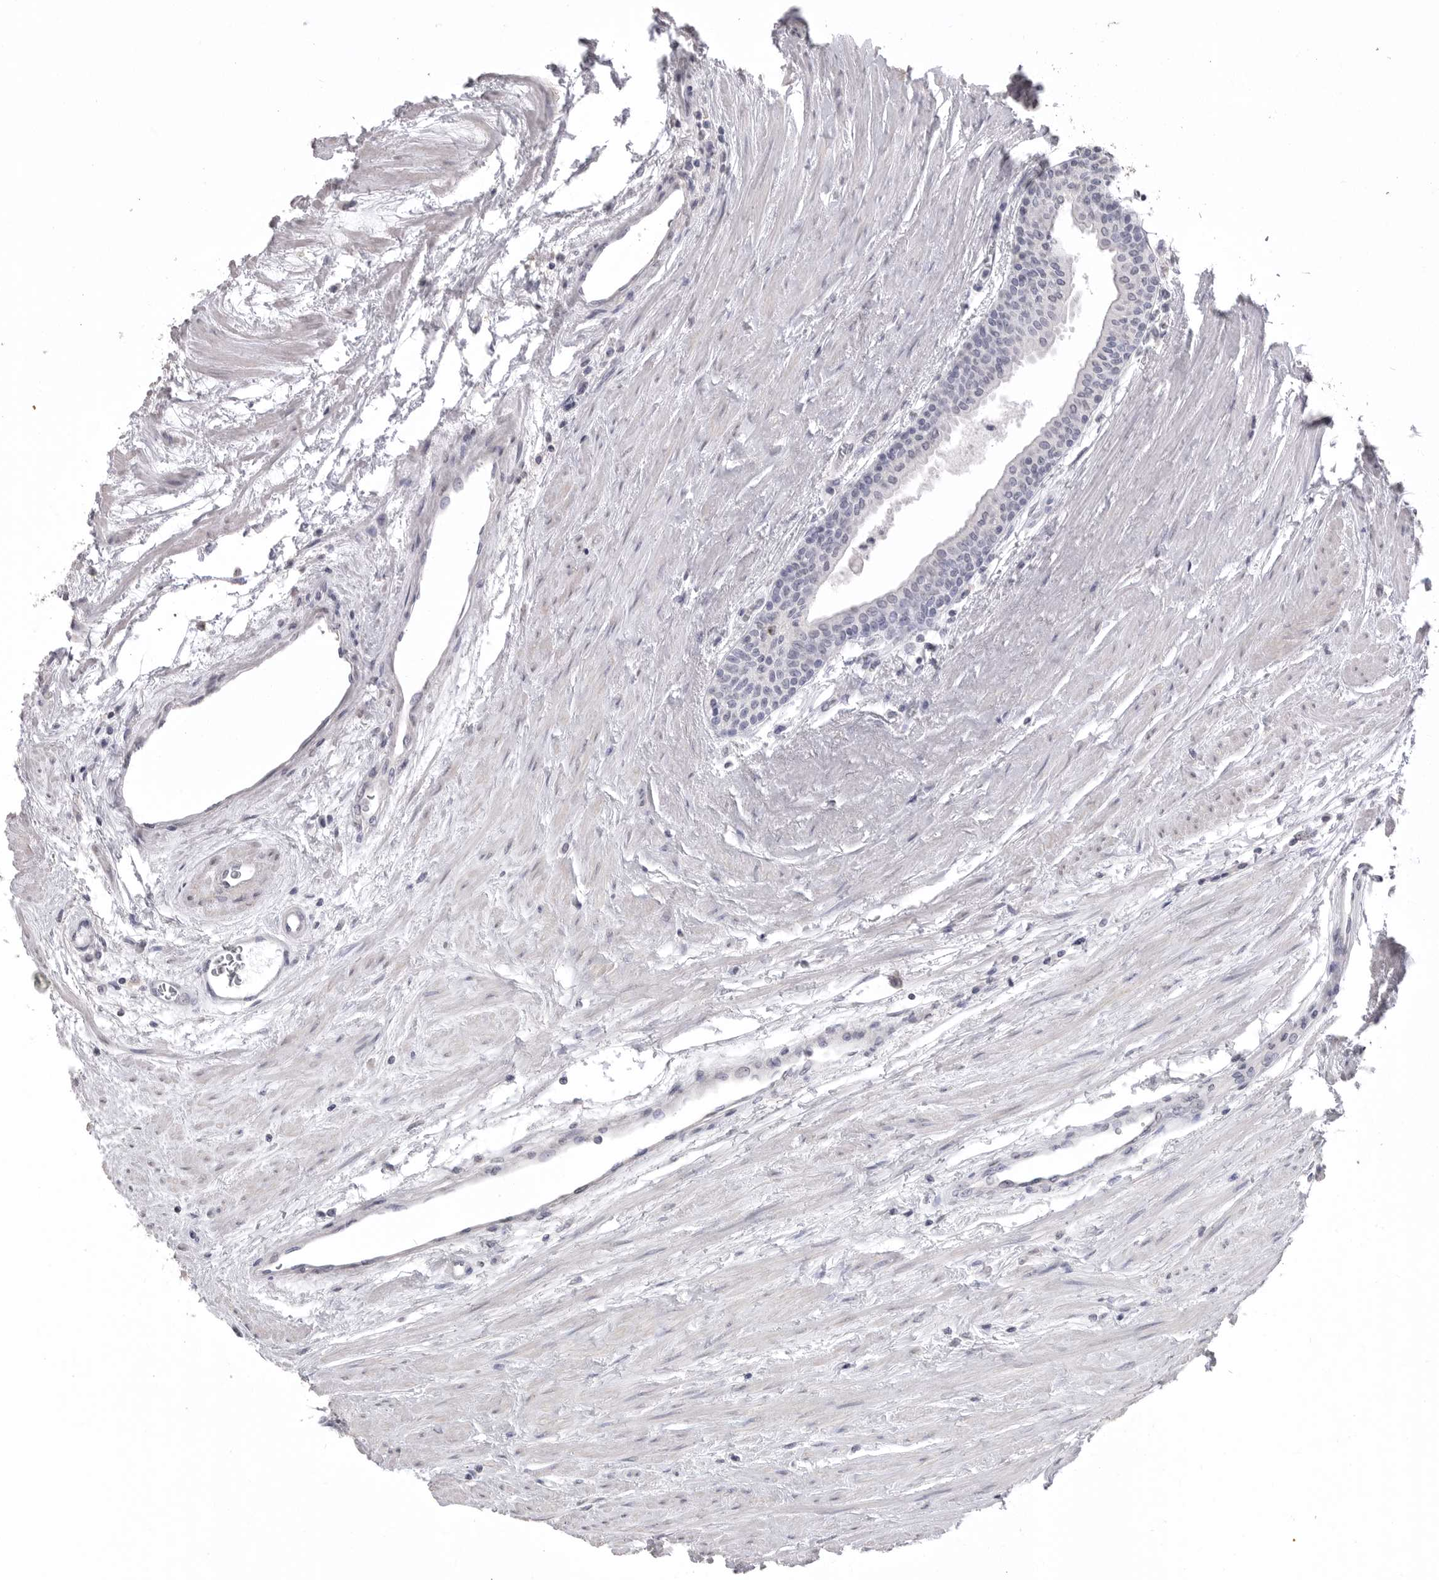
{"staining": {"intensity": "negative", "quantity": "none", "location": "none"}, "tissue": "prostate cancer", "cell_type": "Tumor cells", "image_type": "cancer", "snomed": [{"axis": "morphology", "description": "Adenocarcinoma, High grade"}, {"axis": "topography", "description": "Prostate"}], "caption": "This is a histopathology image of IHC staining of adenocarcinoma (high-grade) (prostate), which shows no staining in tumor cells.", "gene": "ICAM5", "patient": {"sex": "male", "age": 61}}